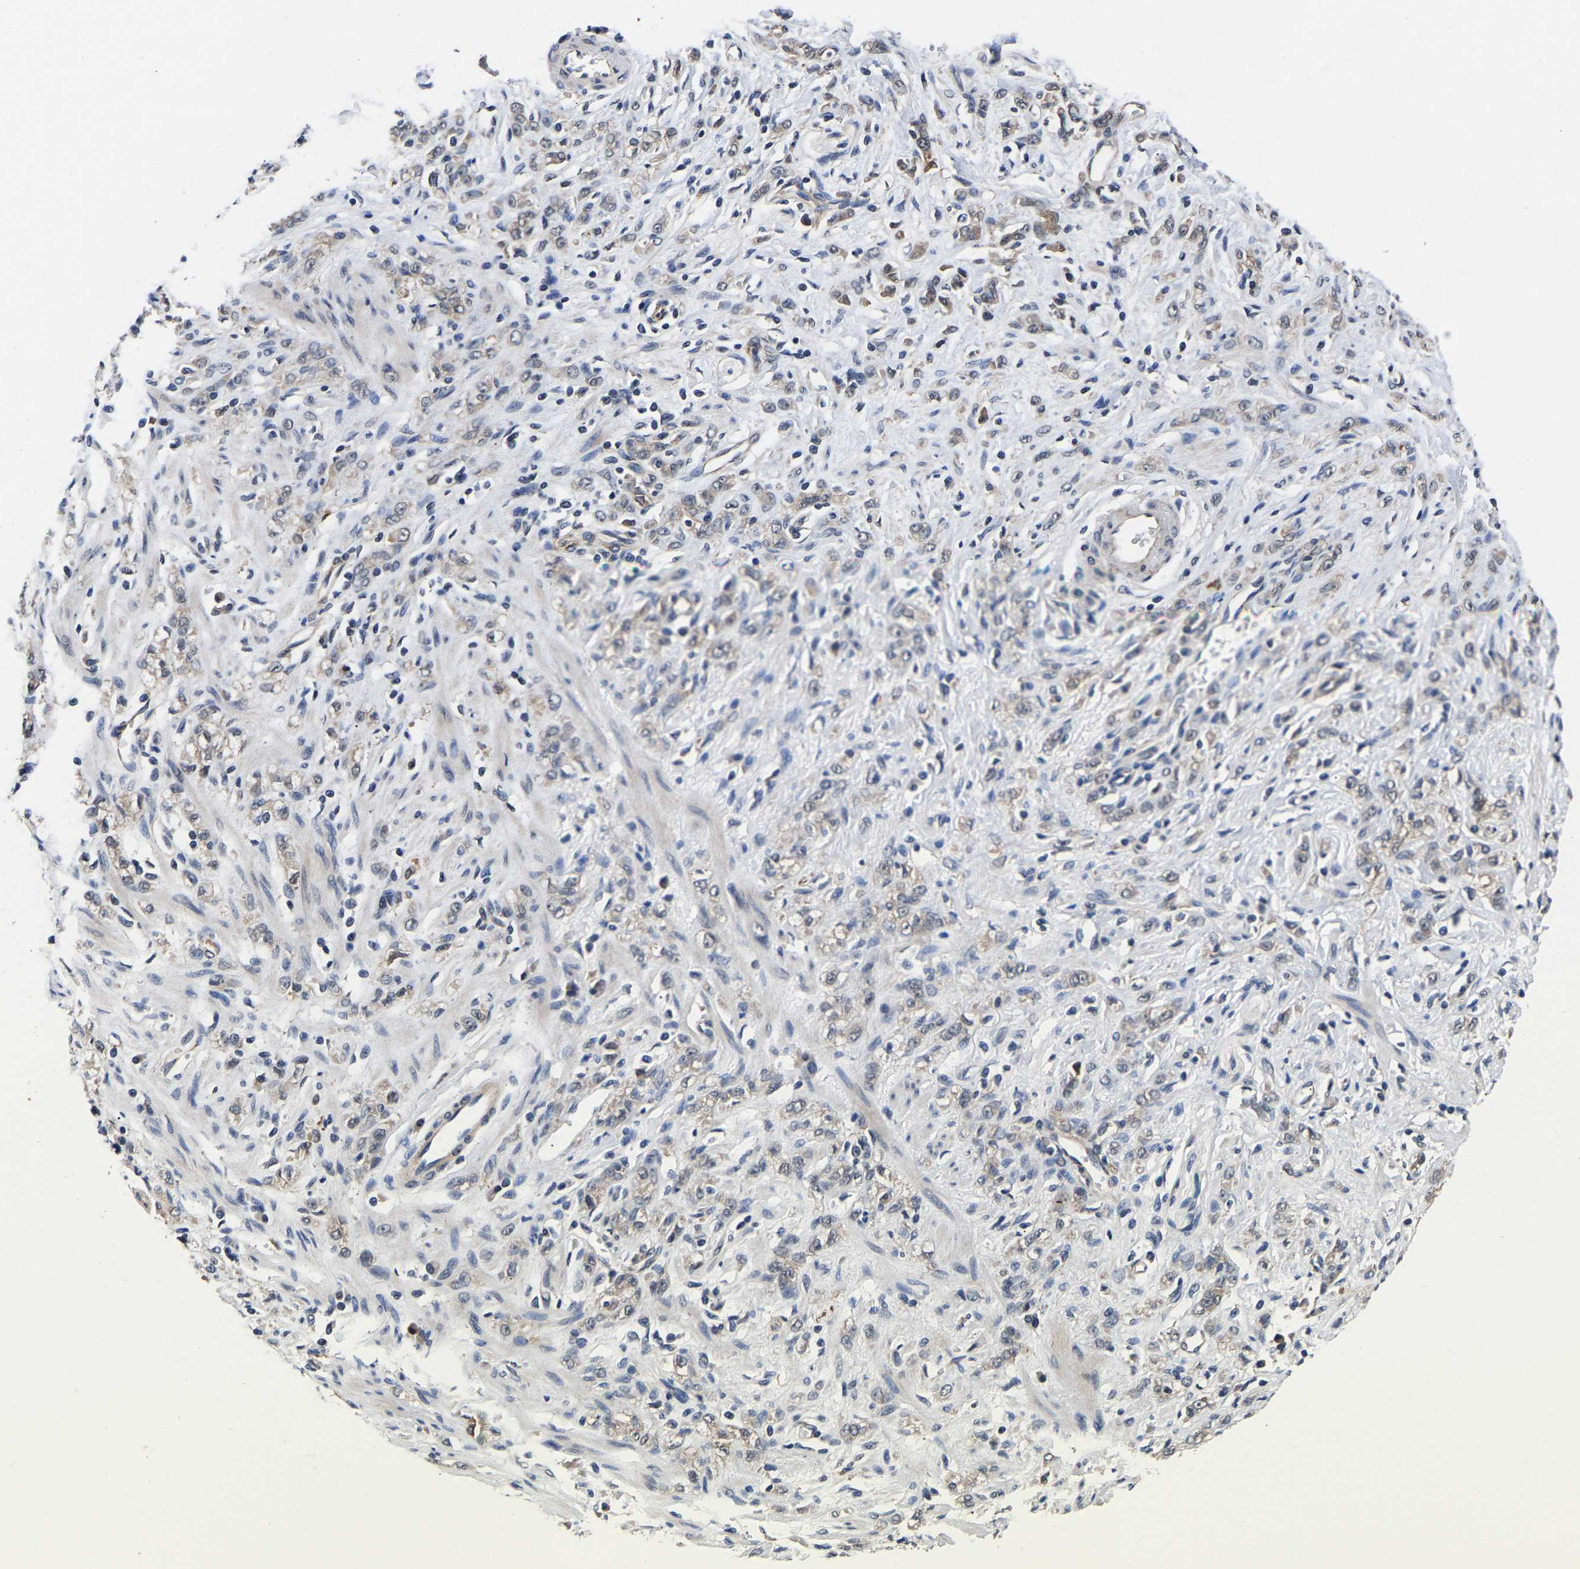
{"staining": {"intensity": "weak", "quantity": "<25%", "location": "cytoplasmic/membranous"}, "tissue": "stomach cancer", "cell_type": "Tumor cells", "image_type": "cancer", "snomed": [{"axis": "morphology", "description": "Normal tissue, NOS"}, {"axis": "morphology", "description": "Adenocarcinoma, NOS"}, {"axis": "topography", "description": "Stomach"}], "caption": "The image shows no significant staining in tumor cells of stomach cancer (adenocarcinoma).", "gene": "METTL16", "patient": {"sex": "male", "age": 82}}